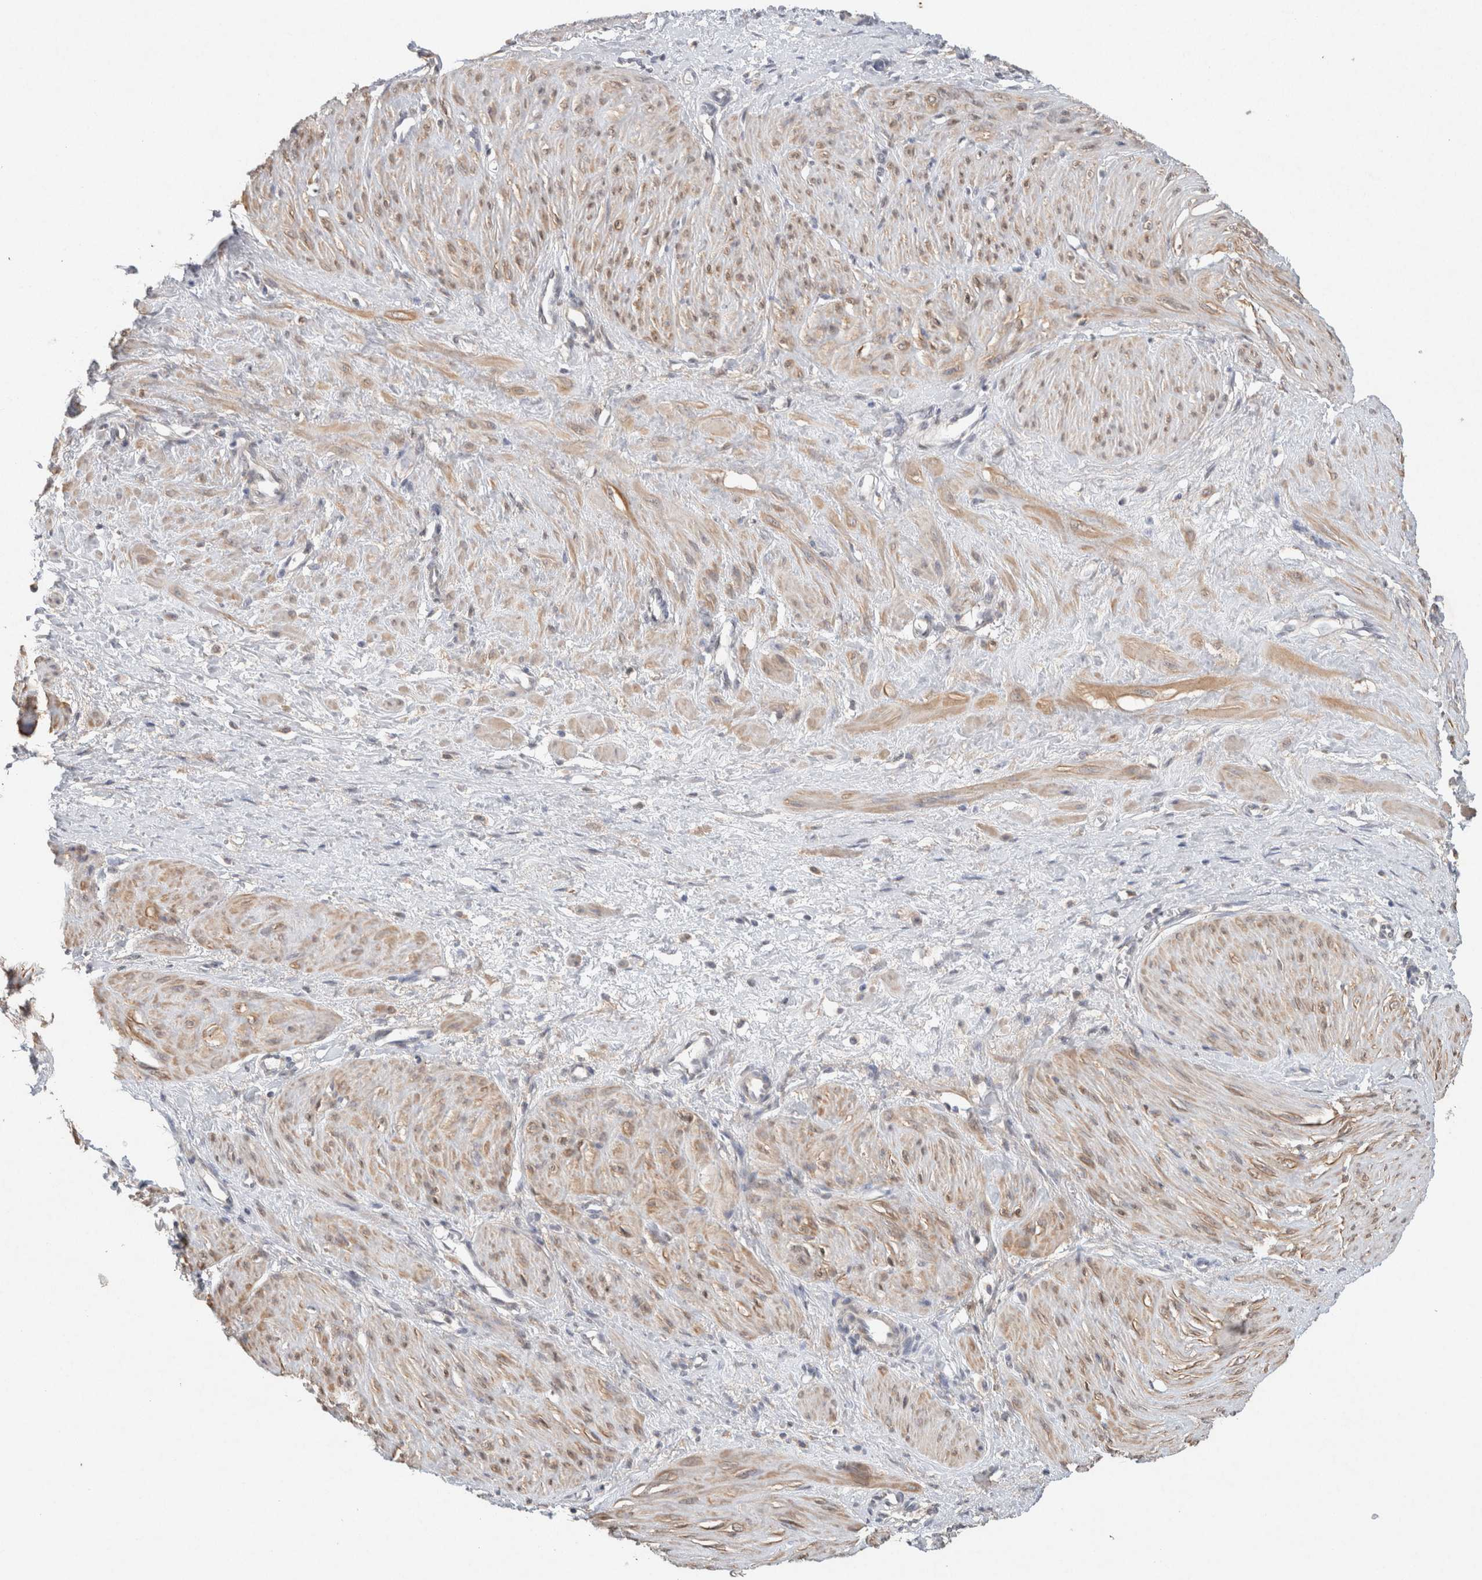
{"staining": {"intensity": "weak", "quantity": "25%-75%", "location": "cytoplasmic/membranous"}, "tissue": "smooth muscle", "cell_type": "Smooth muscle cells", "image_type": "normal", "snomed": [{"axis": "morphology", "description": "Normal tissue, NOS"}, {"axis": "topography", "description": "Endometrium"}], "caption": "Immunohistochemistry (IHC) (DAB) staining of normal smooth muscle reveals weak cytoplasmic/membranous protein expression in approximately 25%-75% of smooth muscle cells. Immunohistochemistry stains the protein of interest in brown and the nuclei are stained blue.", "gene": "RAB14", "patient": {"sex": "female", "age": 33}}